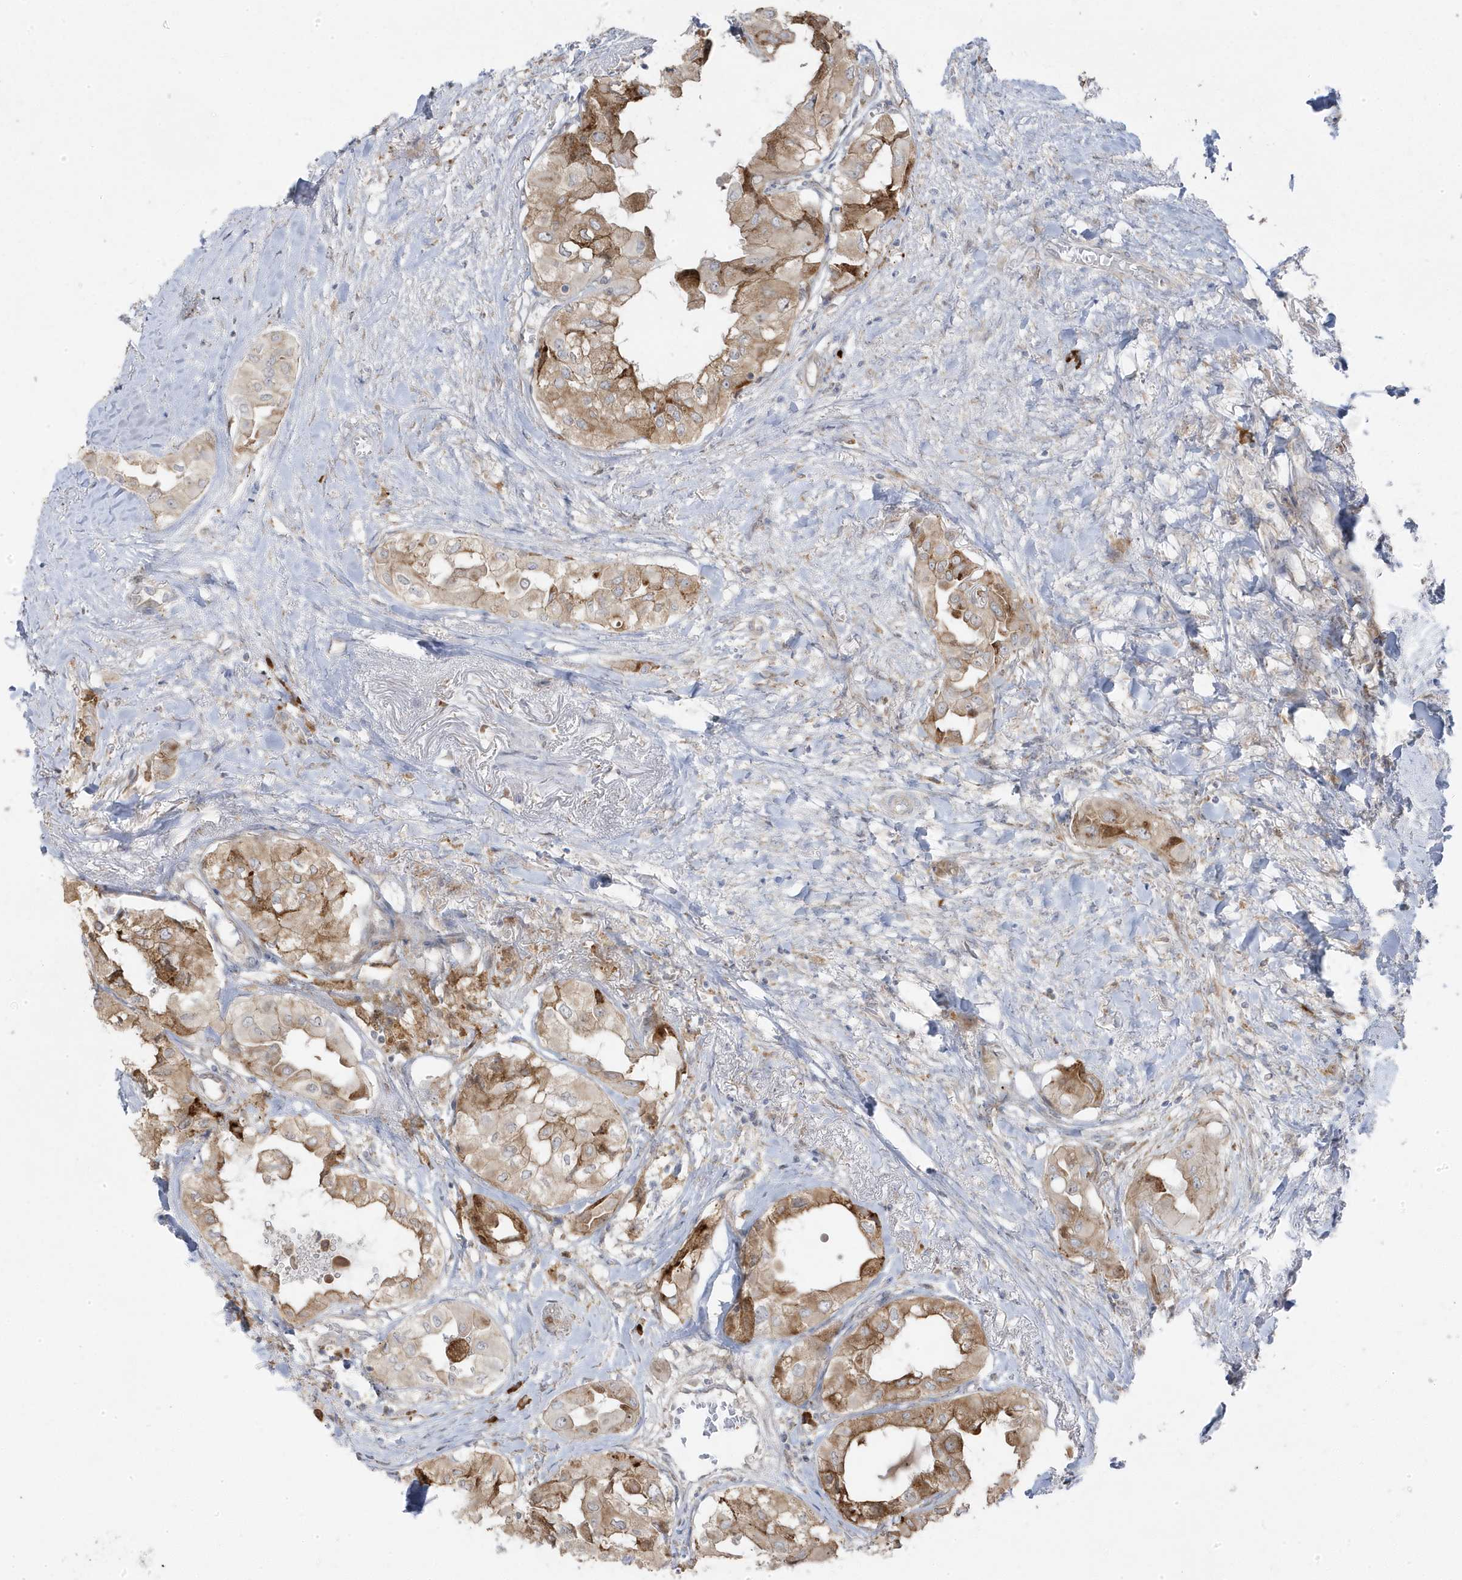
{"staining": {"intensity": "moderate", "quantity": ">75%", "location": "cytoplasmic/membranous"}, "tissue": "thyroid cancer", "cell_type": "Tumor cells", "image_type": "cancer", "snomed": [{"axis": "morphology", "description": "Papillary adenocarcinoma, NOS"}, {"axis": "topography", "description": "Thyroid gland"}], "caption": "IHC (DAB (3,3'-diaminobenzidine)) staining of thyroid cancer shows moderate cytoplasmic/membranous protein expression in approximately >75% of tumor cells. (DAB (3,3'-diaminobenzidine) IHC with brightfield microscopy, high magnification).", "gene": "ZNF654", "patient": {"sex": "female", "age": 59}}